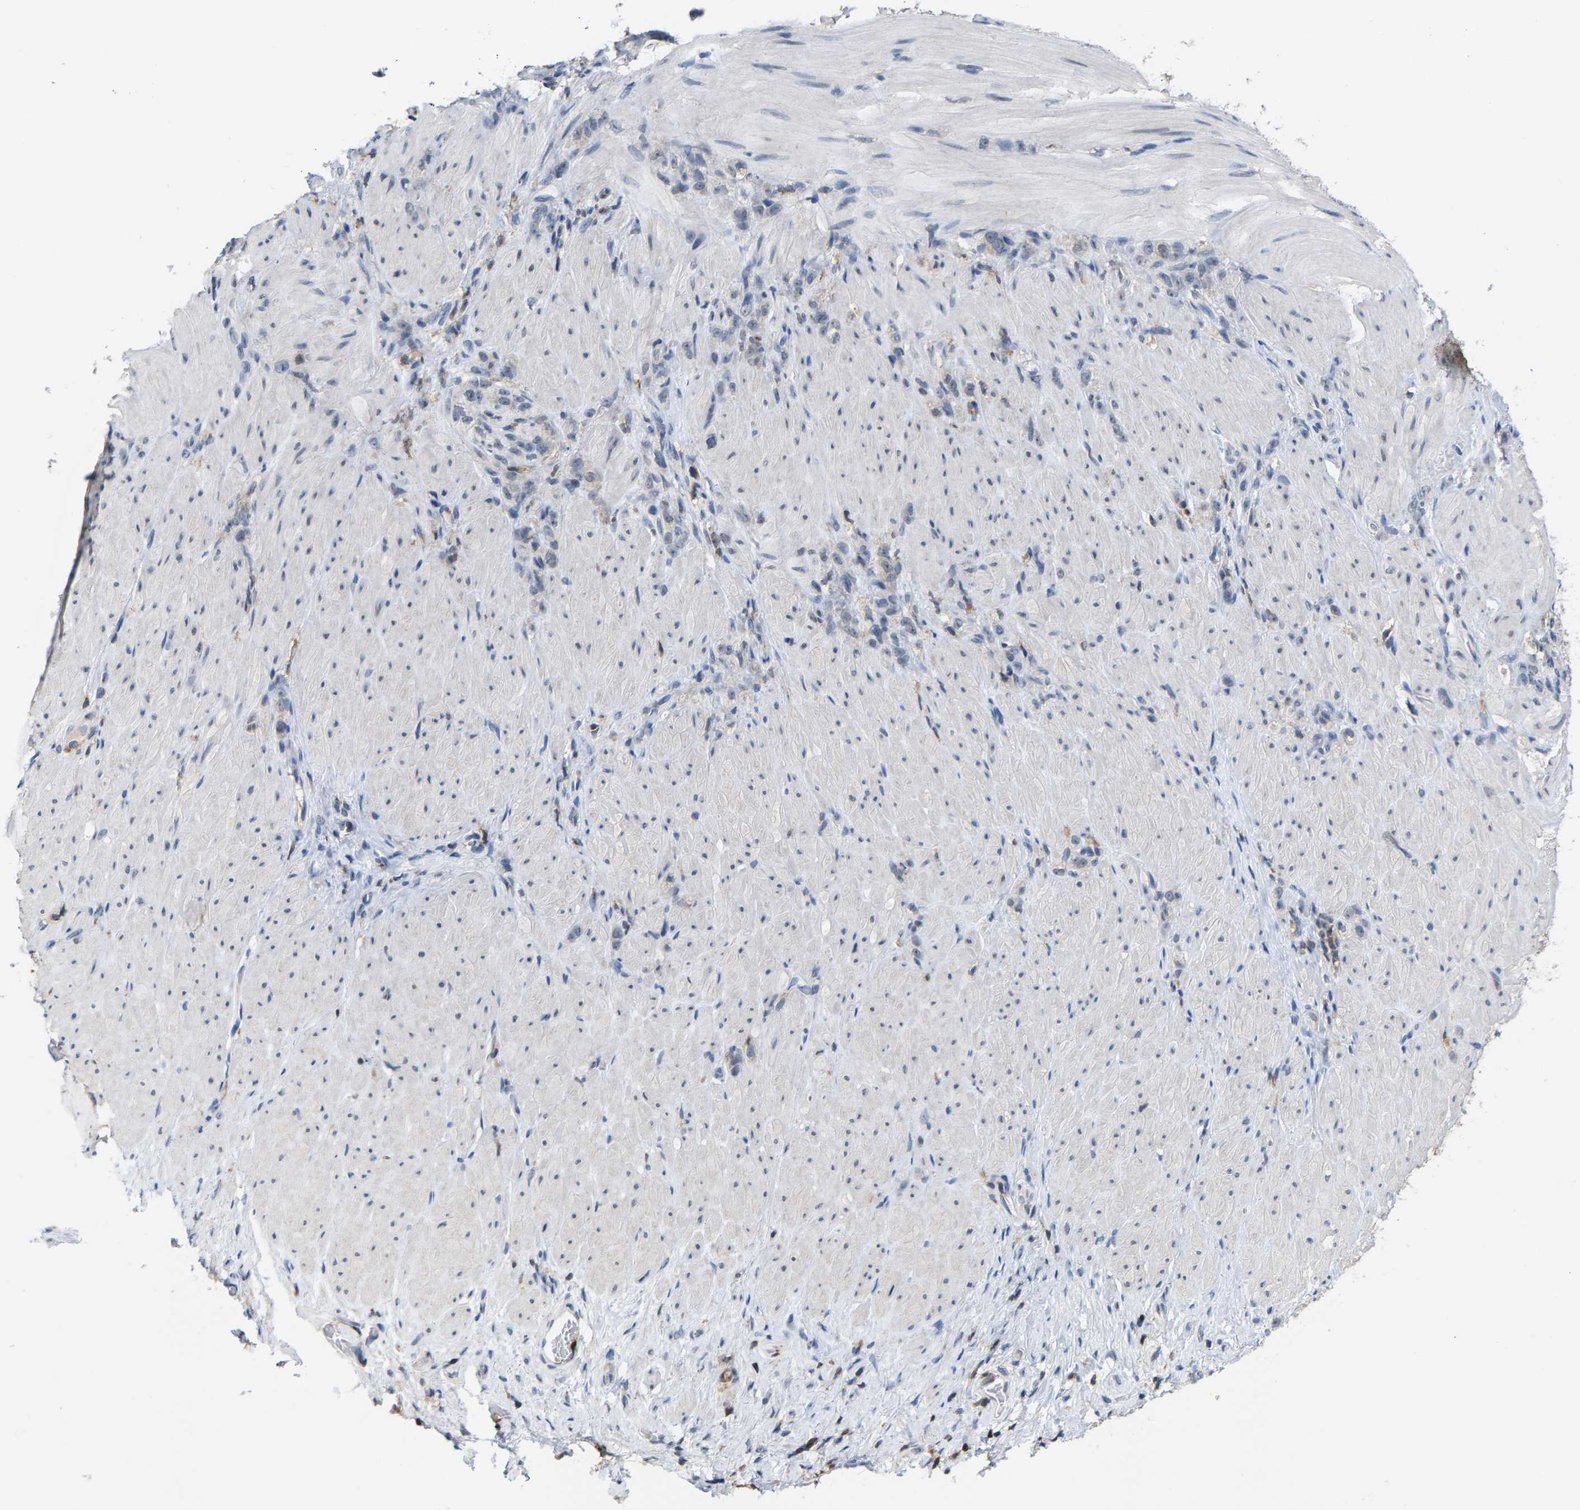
{"staining": {"intensity": "weak", "quantity": "<25%", "location": "cytoplasmic/membranous"}, "tissue": "stomach cancer", "cell_type": "Tumor cells", "image_type": "cancer", "snomed": [{"axis": "morphology", "description": "Normal tissue, NOS"}, {"axis": "morphology", "description": "Adenocarcinoma, NOS"}, {"axis": "topography", "description": "Stomach"}], "caption": "Tumor cells show no significant positivity in stomach adenocarcinoma.", "gene": "FGD3", "patient": {"sex": "male", "age": 82}}